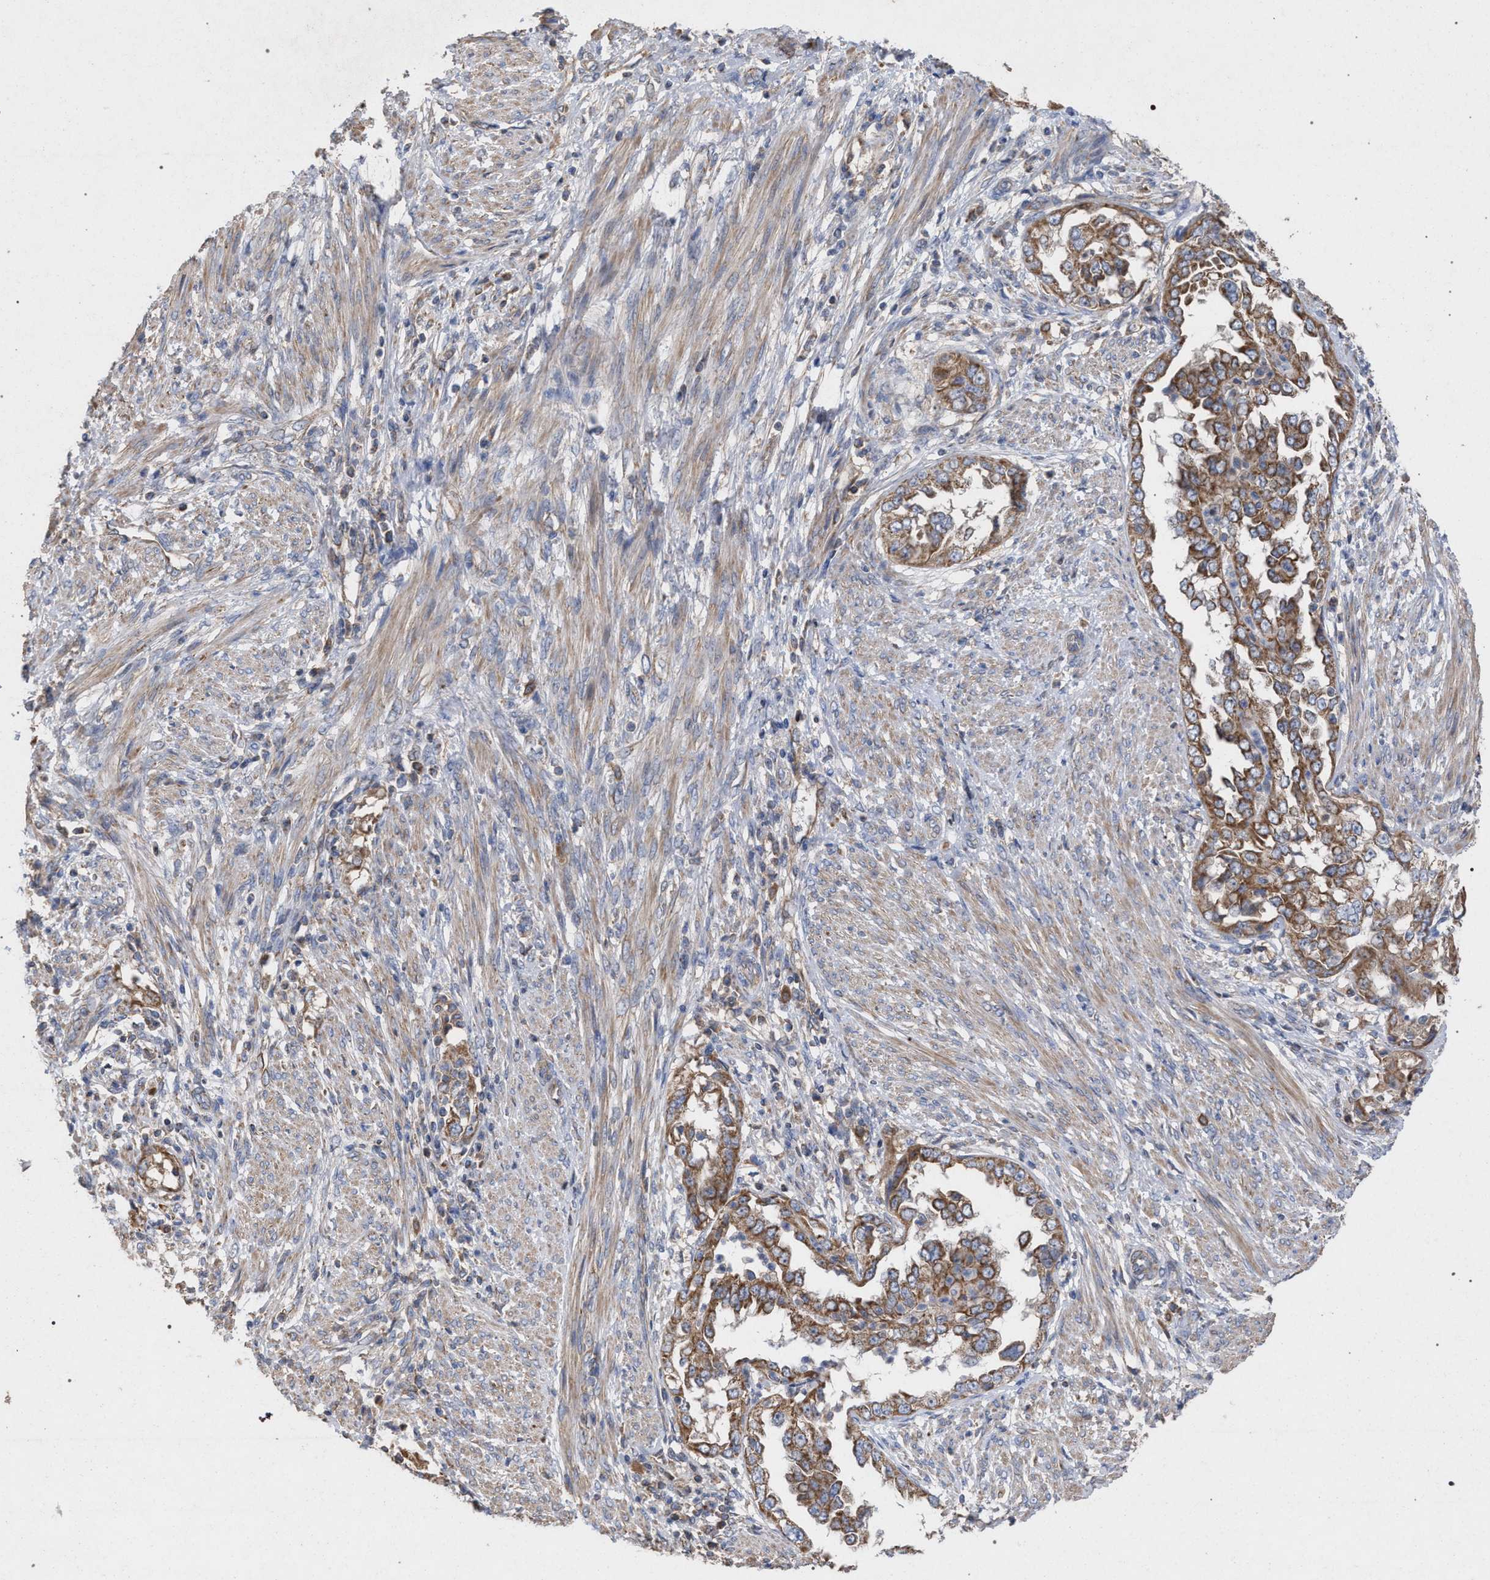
{"staining": {"intensity": "moderate", "quantity": ">75%", "location": "cytoplasmic/membranous"}, "tissue": "endometrial cancer", "cell_type": "Tumor cells", "image_type": "cancer", "snomed": [{"axis": "morphology", "description": "Adenocarcinoma, NOS"}, {"axis": "topography", "description": "Endometrium"}], "caption": "Endometrial adenocarcinoma tissue exhibits moderate cytoplasmic/membranous expression in about >75% of tumor cells Nuclei are stained in blue.", "gene": "BCL2L12", "patient": {"sex": "female", "age": 85}}